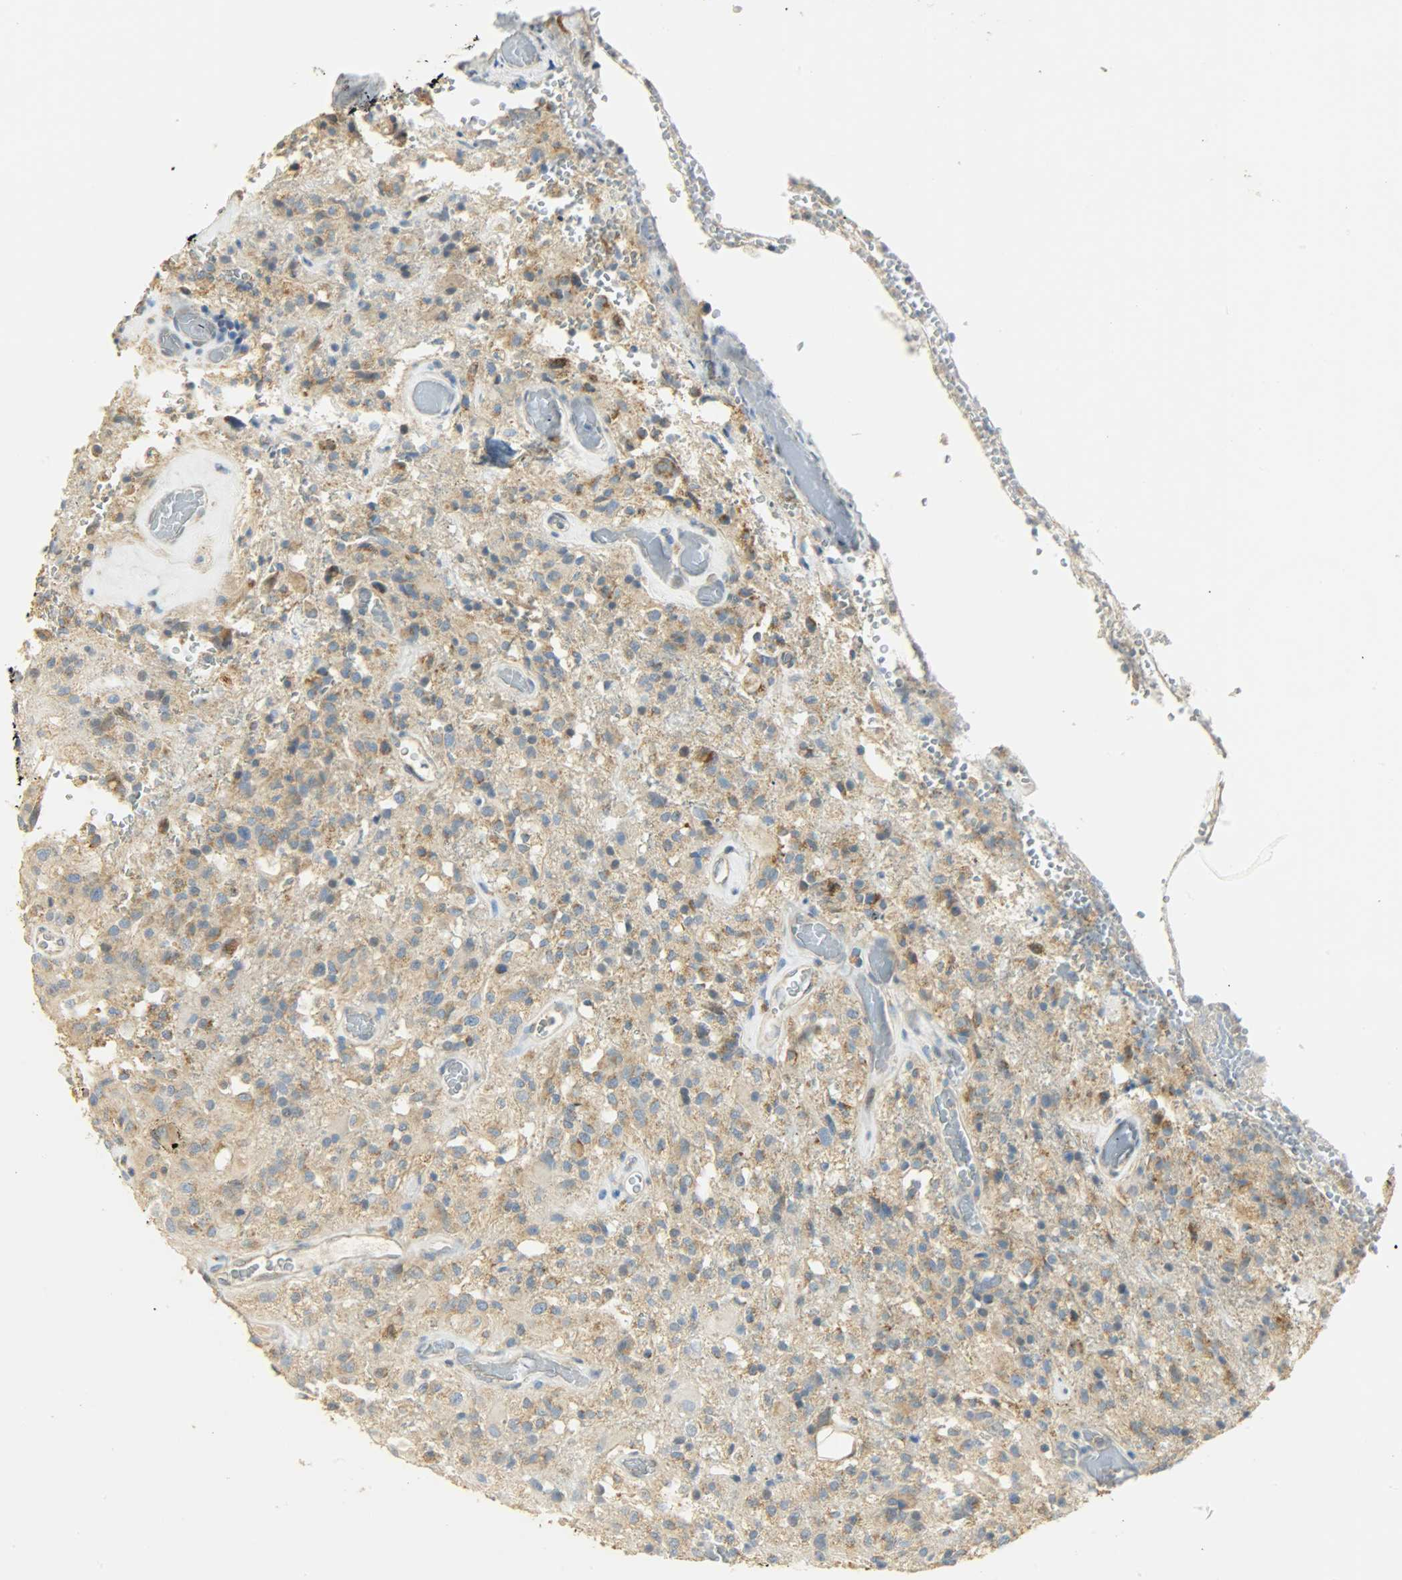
{"staining": {"intensity": "moderate", "quantity": "<25%", "location": "cytoplasmic/membranous"}, "tissue": "glioma", "cell_type": "Tumor cells", "image_type": "cancer", "snomed": [{"axis": "morphology", "description": "Normal tissue, NOS"}, {"axis": "morphology", "description": "Glioma, malignant, High grade"}, {"axis": "topography", "description": "Cerebral cortex"}], "caption": "The immunohistochemical stain highlights moderate cytoplasmic/membranous expression in tumor cells of glioma tissue.", "gene": "NNT", "patient": {"sex": "male", "age": 56}}